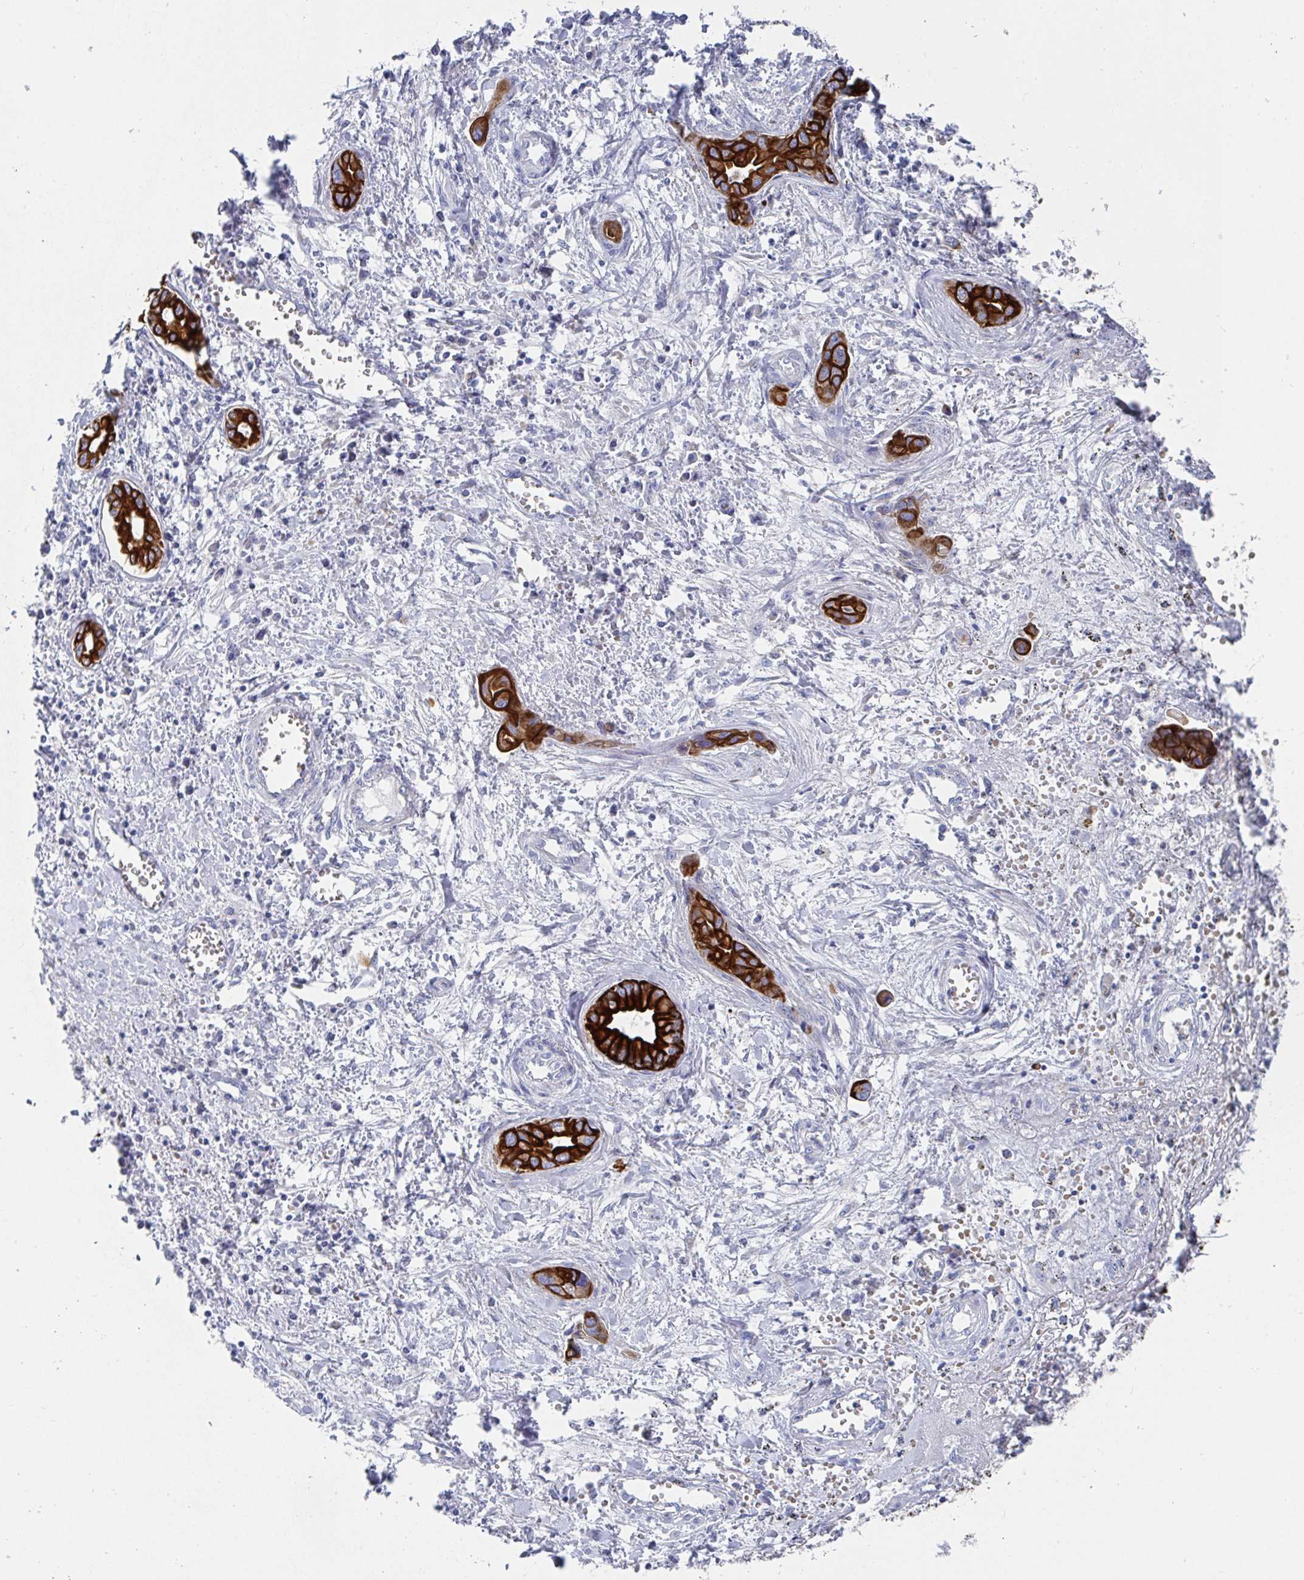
{"staining": {"intensity": "strong", "quantity": ">75%", "location": "cytoplasmic/membranous"}, "tissue": "liver cancer", "cell_type": "Tumor cells", "image_type": "cancer", "snomed": [{"axis": "morphology", "description": "Cholangiocarcinoma"}, {"axis": "topography", "description": "Liver"}], "caption": "Strong cytoplasmic/membranous staining is identified in approximately >75% of tumor cells in cholangiocarcinoma (liver).", "gene": "CLDN8", "patient": {"sex": "female", "age": 64}}